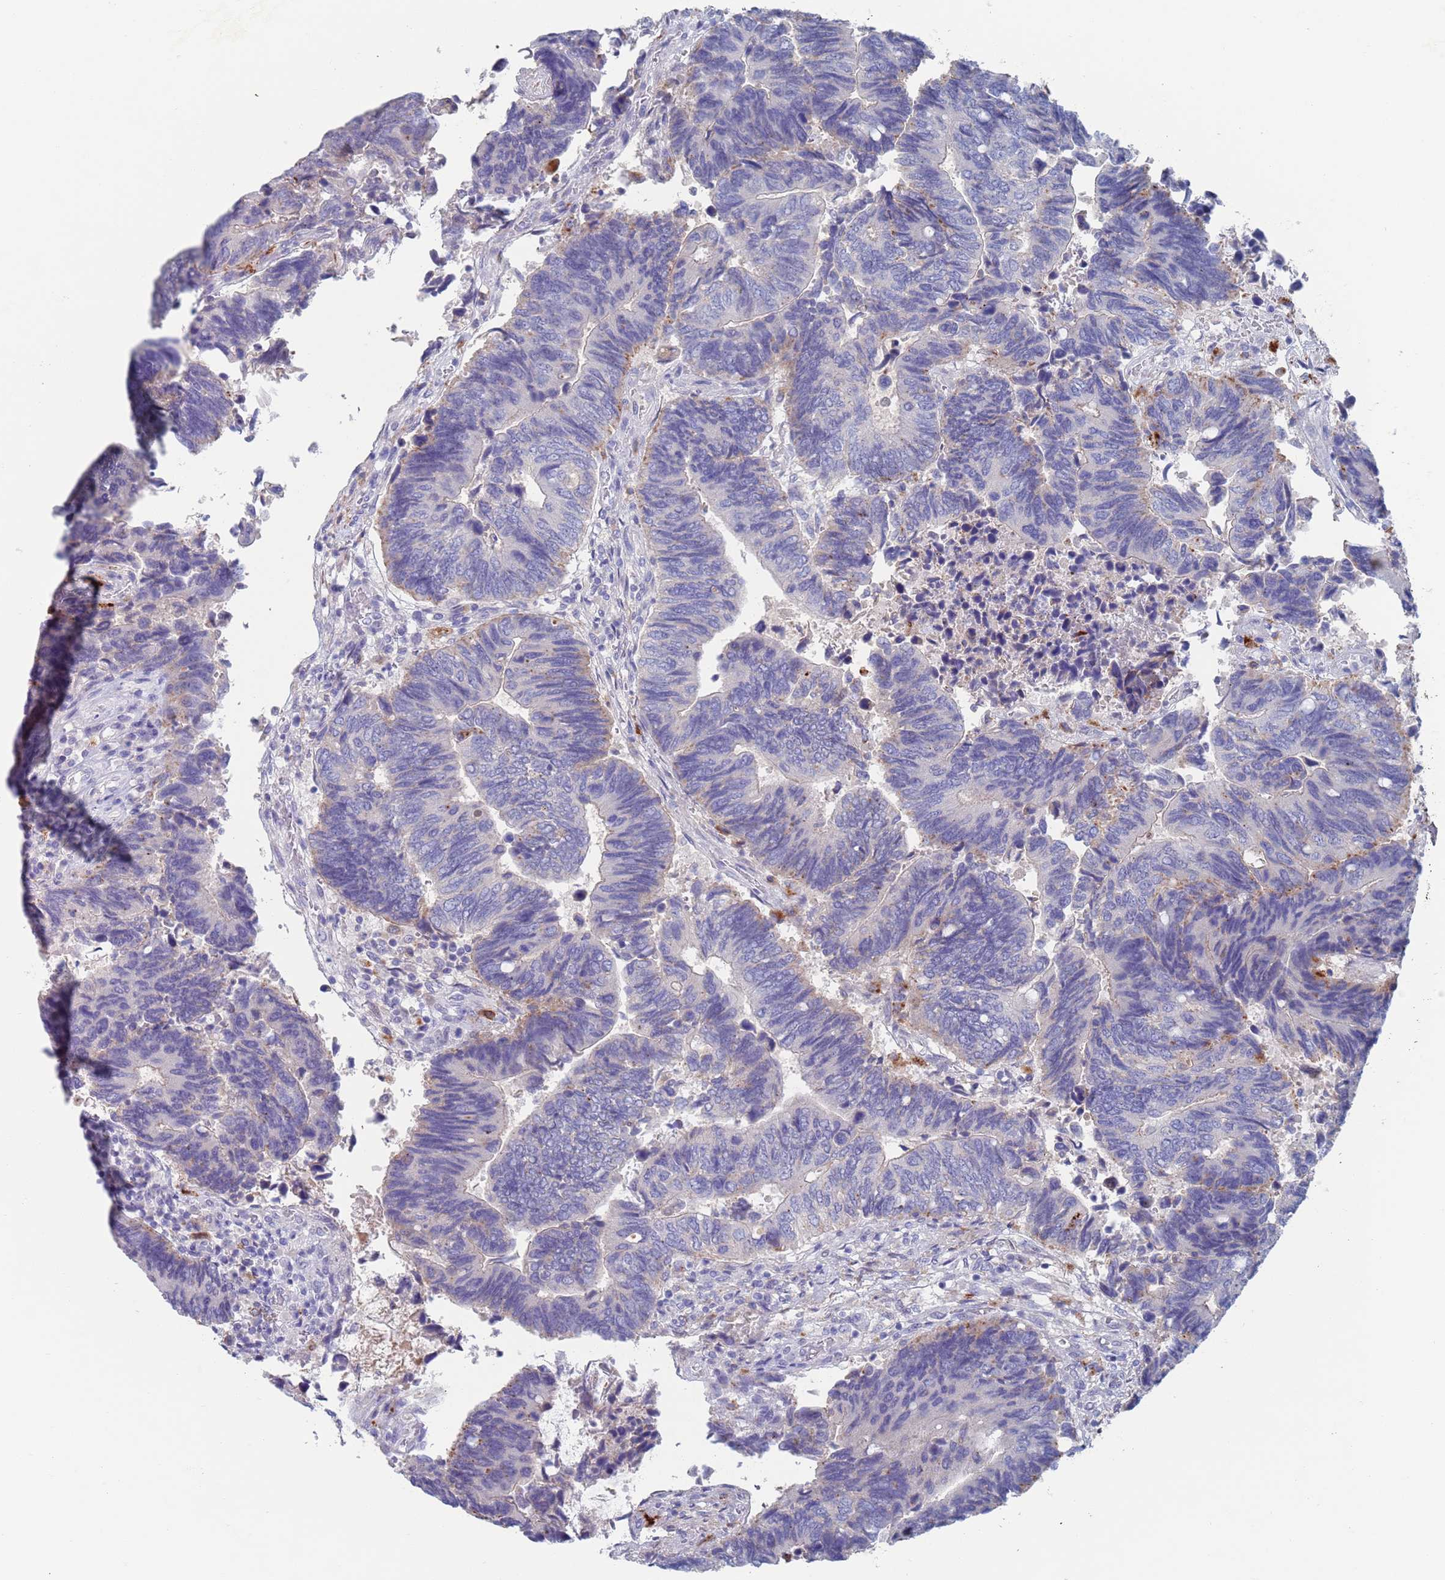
{"staining": {"intensity": "negative", "quantity": "none", "location": "none"}, "tissue": "colorectal cancer", "cell_type": "Tumor cells", "image_type": "cancer", "snomed": [{"axis": "morphology", "description": "Adenocarcinoma, NOS"}, {"axis": "topography", "description": "Colon"}], "caption": "Immunohistochemistry (IHC) micrograph of neoplastic tissue: human adenocarcinoma (colorectal) stained with DAB shows no significant protein positivity in tumor cells.", "gene": "FUCA1", "patient": {"sex": "male", "age": 87}}